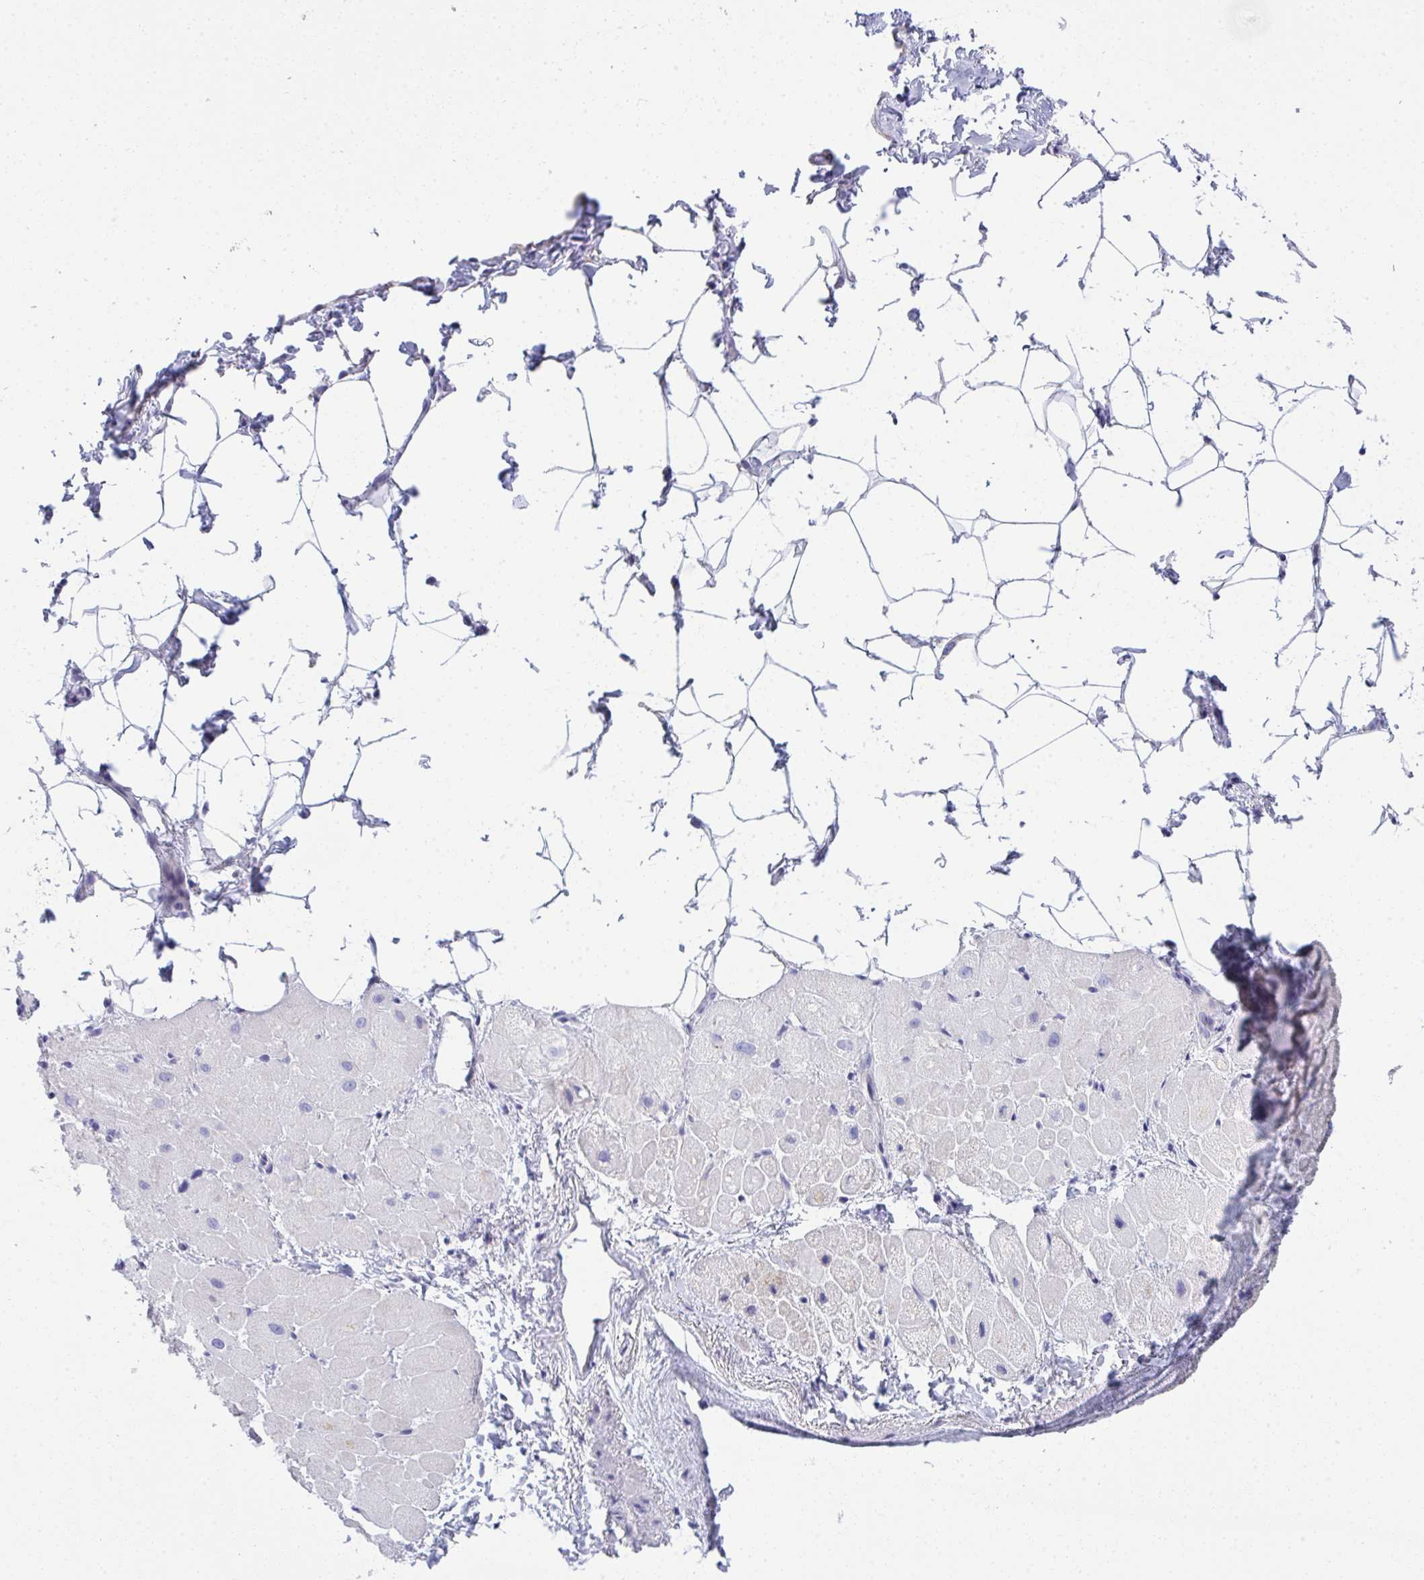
{"staining": {"intensity": "negative", "quantity": "none", "location": "none"}, "tissue": "heart muscle", "cell_type": "Cardiomyocytes", "image_type": "normal", "snomed": [{"axis": "morphology", "description": "Normal tissue, NOS"}, {"axis": "topography", "description": "Heart"}], "caption": "A histopathology image of heart muscle stained for a protein shows no brown staining in cardiomyocytes. (DAB immunohistochemistry with hematoxylin counter stain).", "gene": "FASLG", "patient": {"sex": "male", "age": 62}}